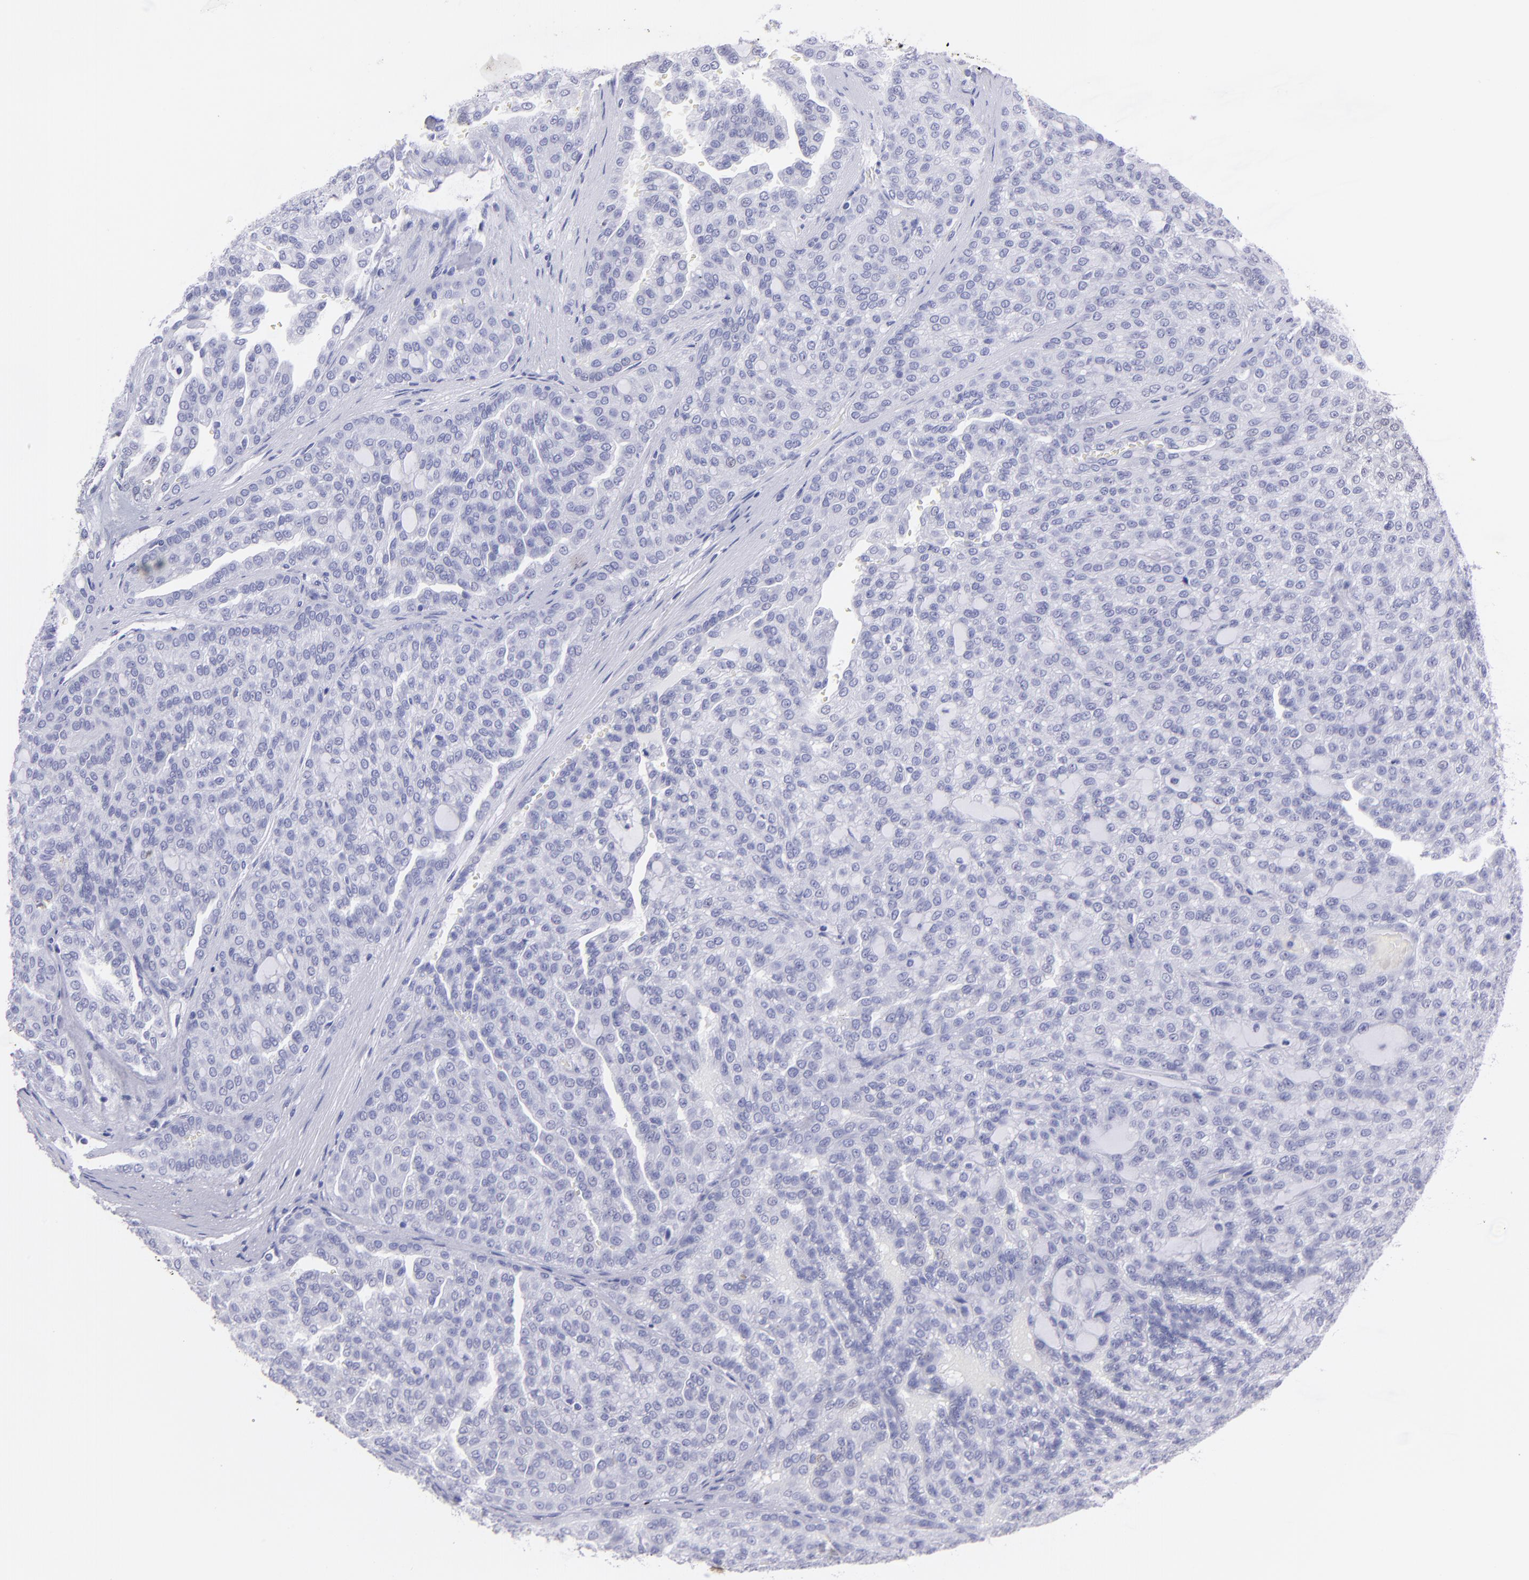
{"staining": {"intensity": "negative", "quantity": "none", "location": "none"}, "tissue": "renal cancer", "cell_type": "Tumor cells", "image_type": "cancer", "snomed": [{"axis": "morphology", "description": "Adenocarcinoma, NOS"}, {"axis": "topography", "description": "Kidney"}], "caption": "Immunohistochemistry (IHC) of human adenocarcinoma (renal) reveals no expression in tumor cells.", "gene": "PIP", "patient": {"sex": "male", "age": 63}}